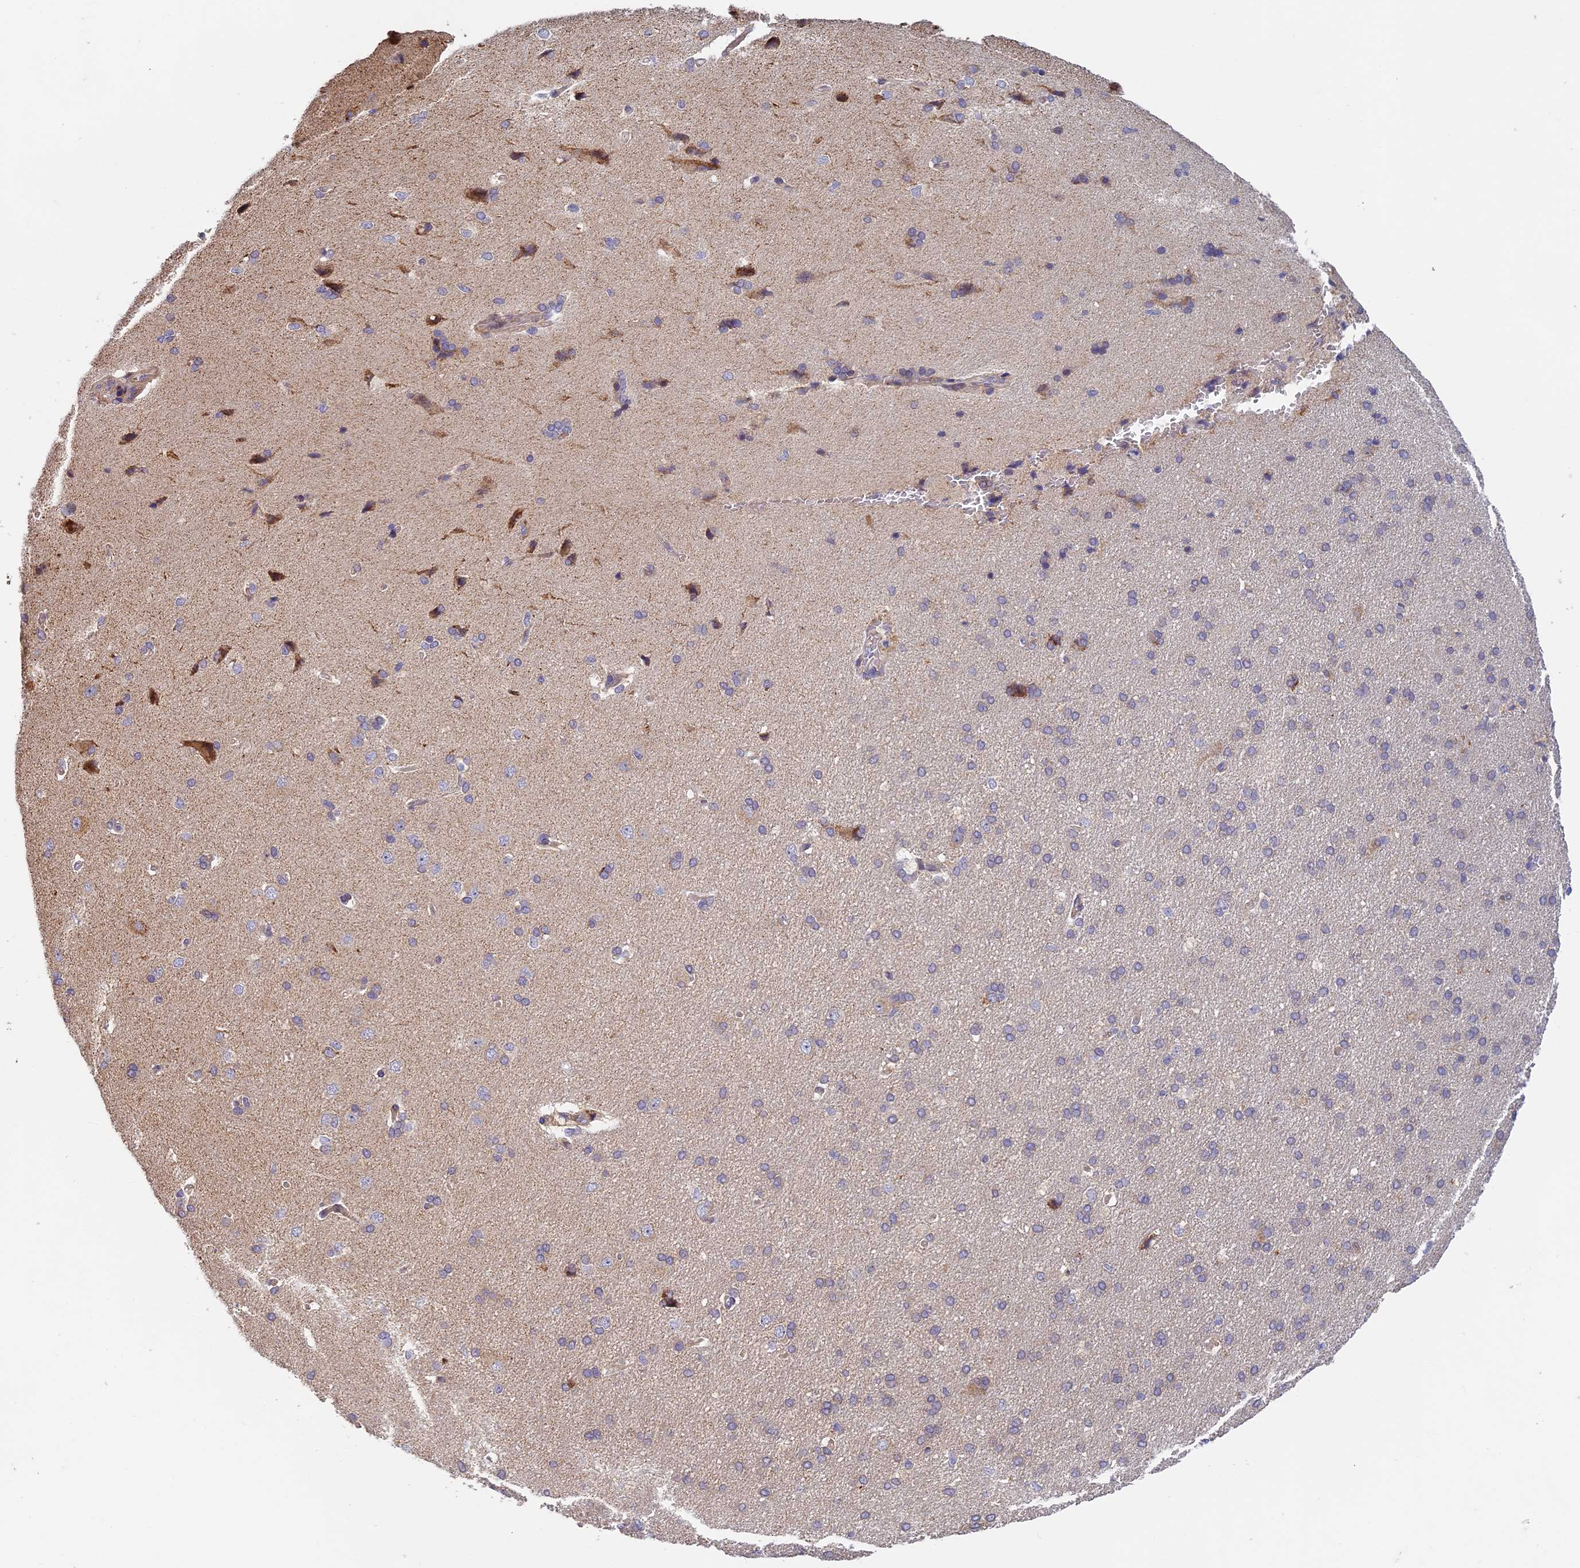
{"staining": {"intensity": "weak", "quantity": "25%-75%", "location": "cytoplasmic/membranous"}, "tissue": "cerebral cortex", "cell_type": "Endothelial cells", "image_type": "normal", "snomed": [{"axis": "morphology", "description": "Normal tissue, NOS"}, {"axis": "topography", "description": "Cerebral cortex"}], "caption": "A brown stain labels weak cytoplasmic/membranous expression of a protein in endothelial cells of benign cerebral cortex. (DAB (3,3'-diaminobenzidine) IHC, brown staining for protein, blue staining for nuclei).", "gene": "EDAR", "patient": {"sex": "male", "age": 62}}